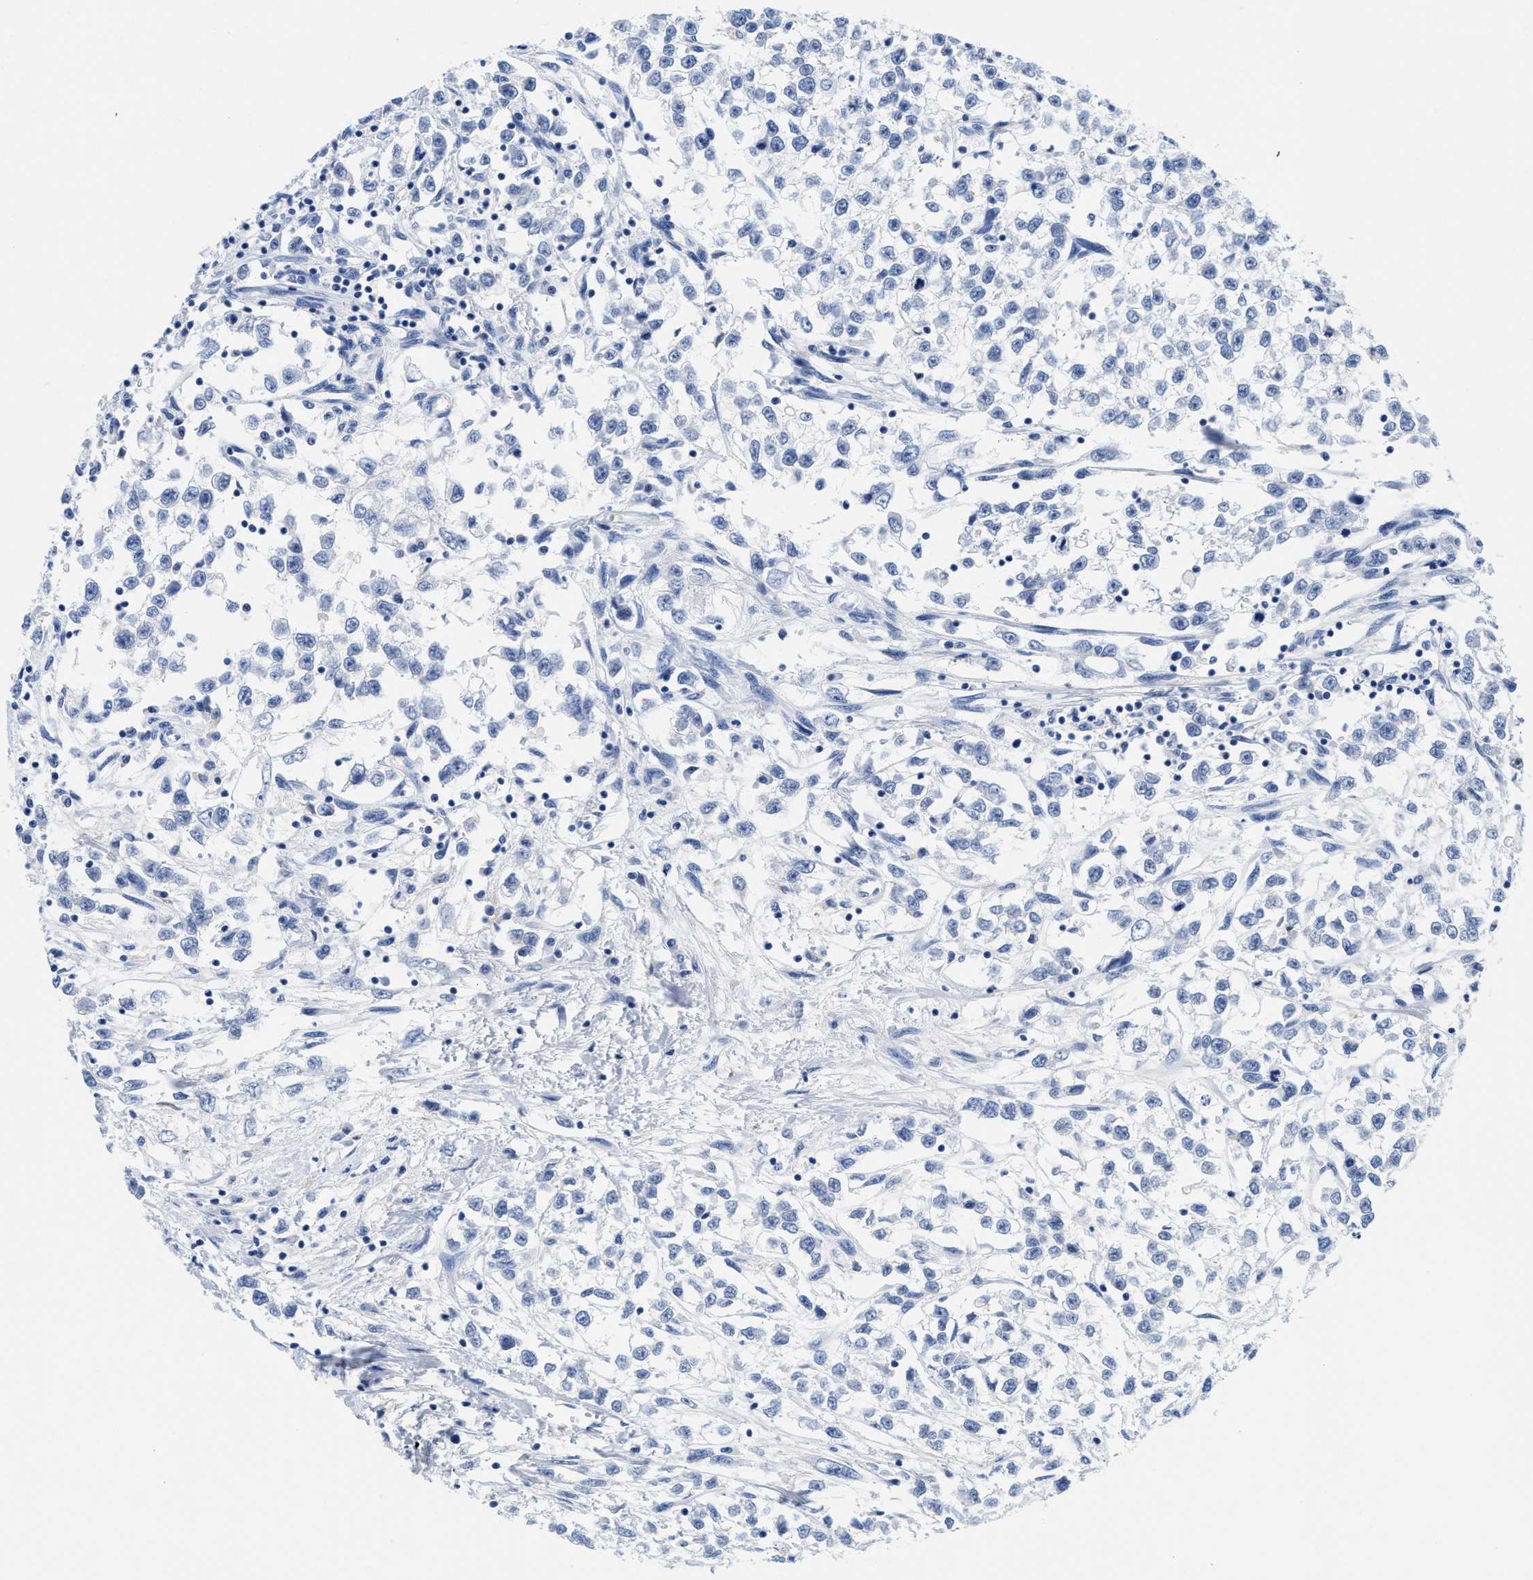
{"staining": {"intensity": "negative", "quantity": "none", "location": "none"}, "tissue": "testis cancer", "cell_type": "Tumor cells", "image_type": "cancer", "snomed": [{"axis": "morphology", "description": "Seminoma, NOS"}, {"axis": "morphology", "description": "Carcinoma, Embryonal, NOS"}, {"axis": "topography", "description": "Testis"}], "caption": "The micrograph shows no staining of tumor cells in embryonal carcinoma (testis).", "gene": "TTC3", "patient": {"sex": "male", "age": 51}}